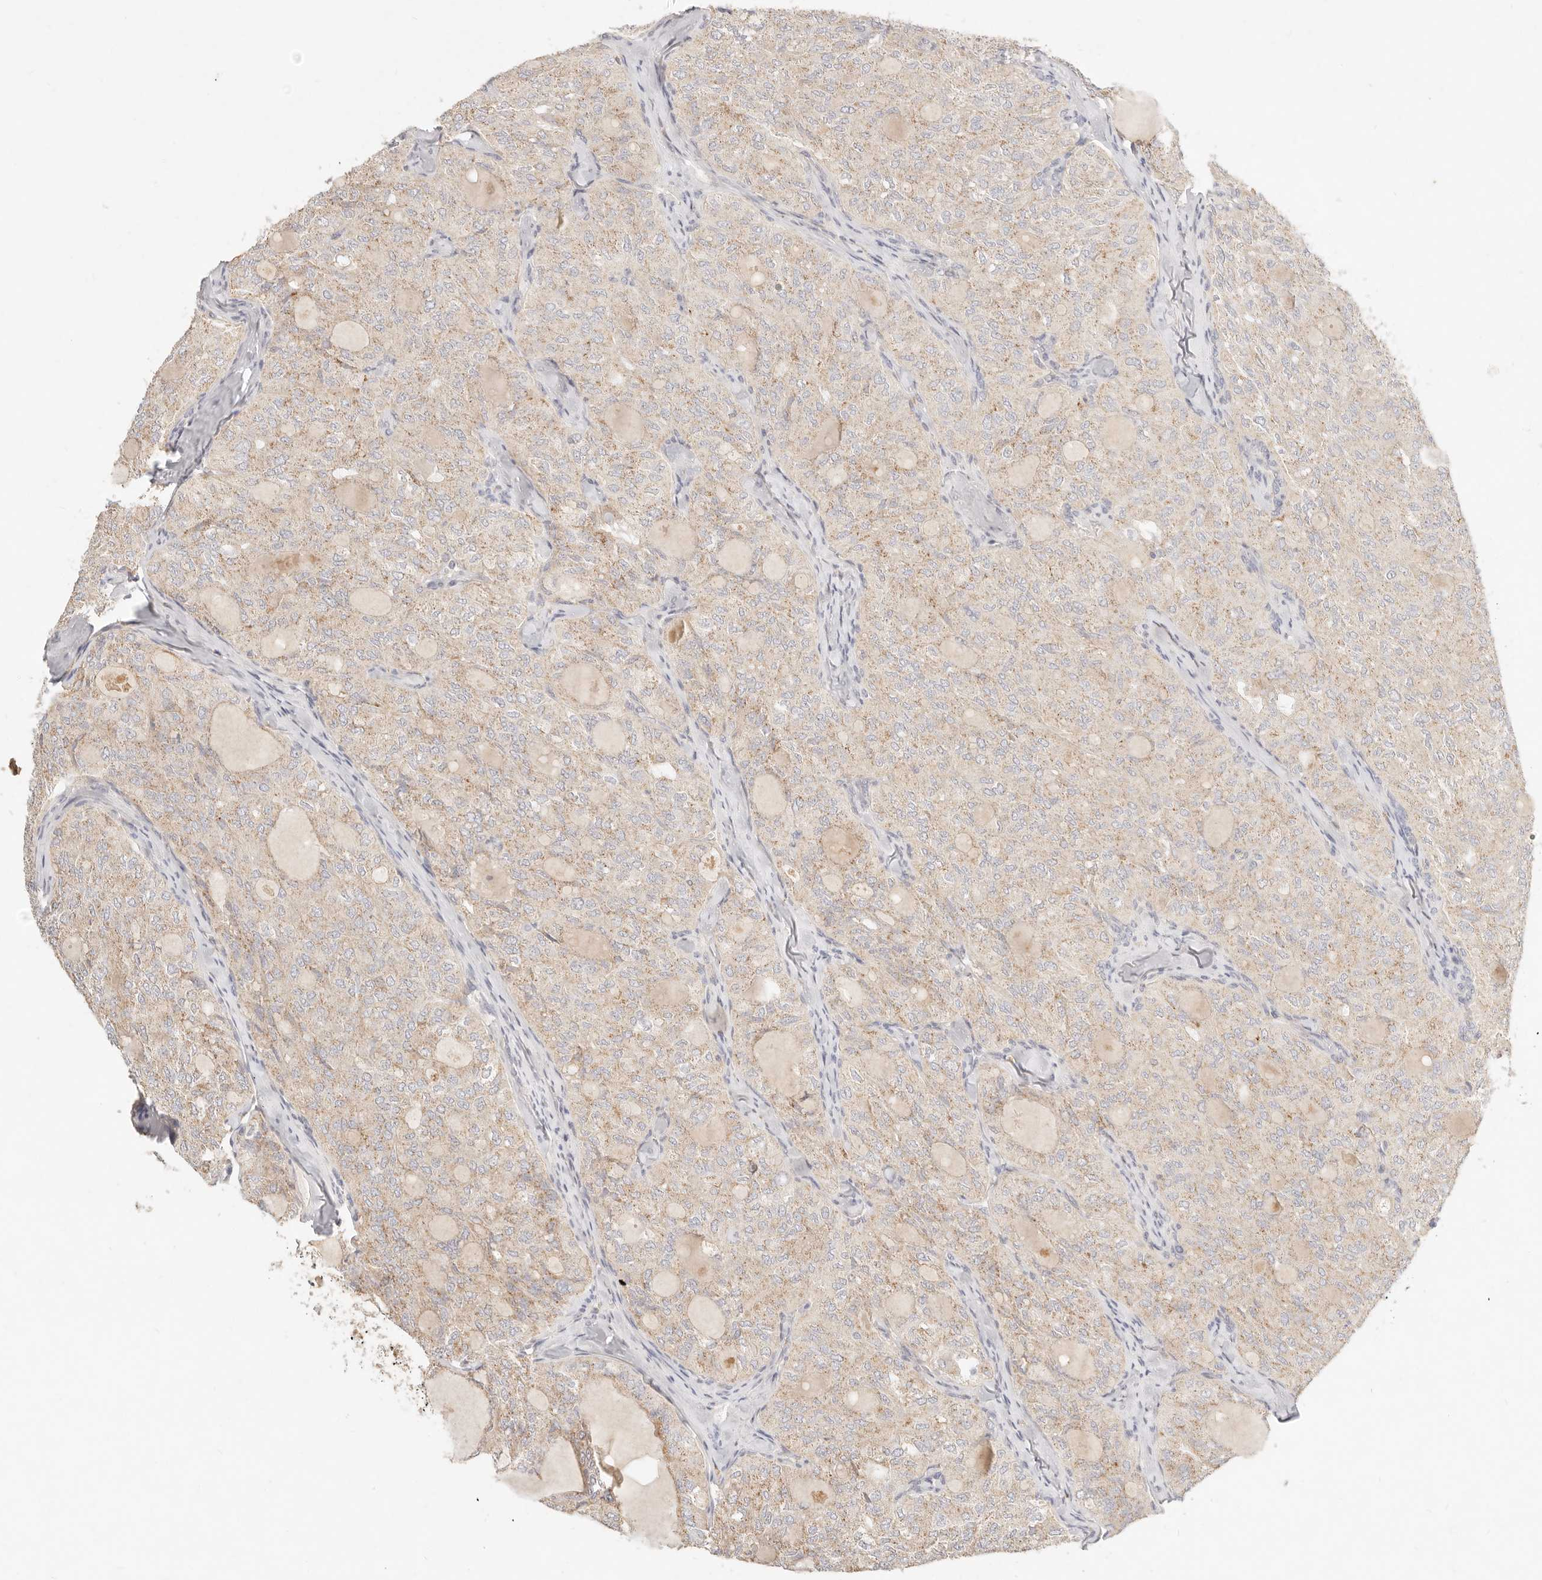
{"staining": {"intensity": "weak", "quantity": "<25%", "location": "cytoplasmic/membranous"}, "tissue": "thyroid cancer", "cell_type": "Tumor cells", "image_type": "cancer", "snomed": [{"axis": "morphology", "description": "Follicular adenoma carcinoma, NOS"}, {"axis": "topography", "description": "Thyroid gland"}], "caption": "The immunohistochemistry (IHC) histopathology image has no significant staining in tumor cells of thyroid cancer tissue. (Stains: DAB immunohistochemistry with hematoxylin counter stain, Microscopy: brightfield microscopy at high magnification).", "gene": "ACOX1", "patient": {"sex": "male", "age": 75}}